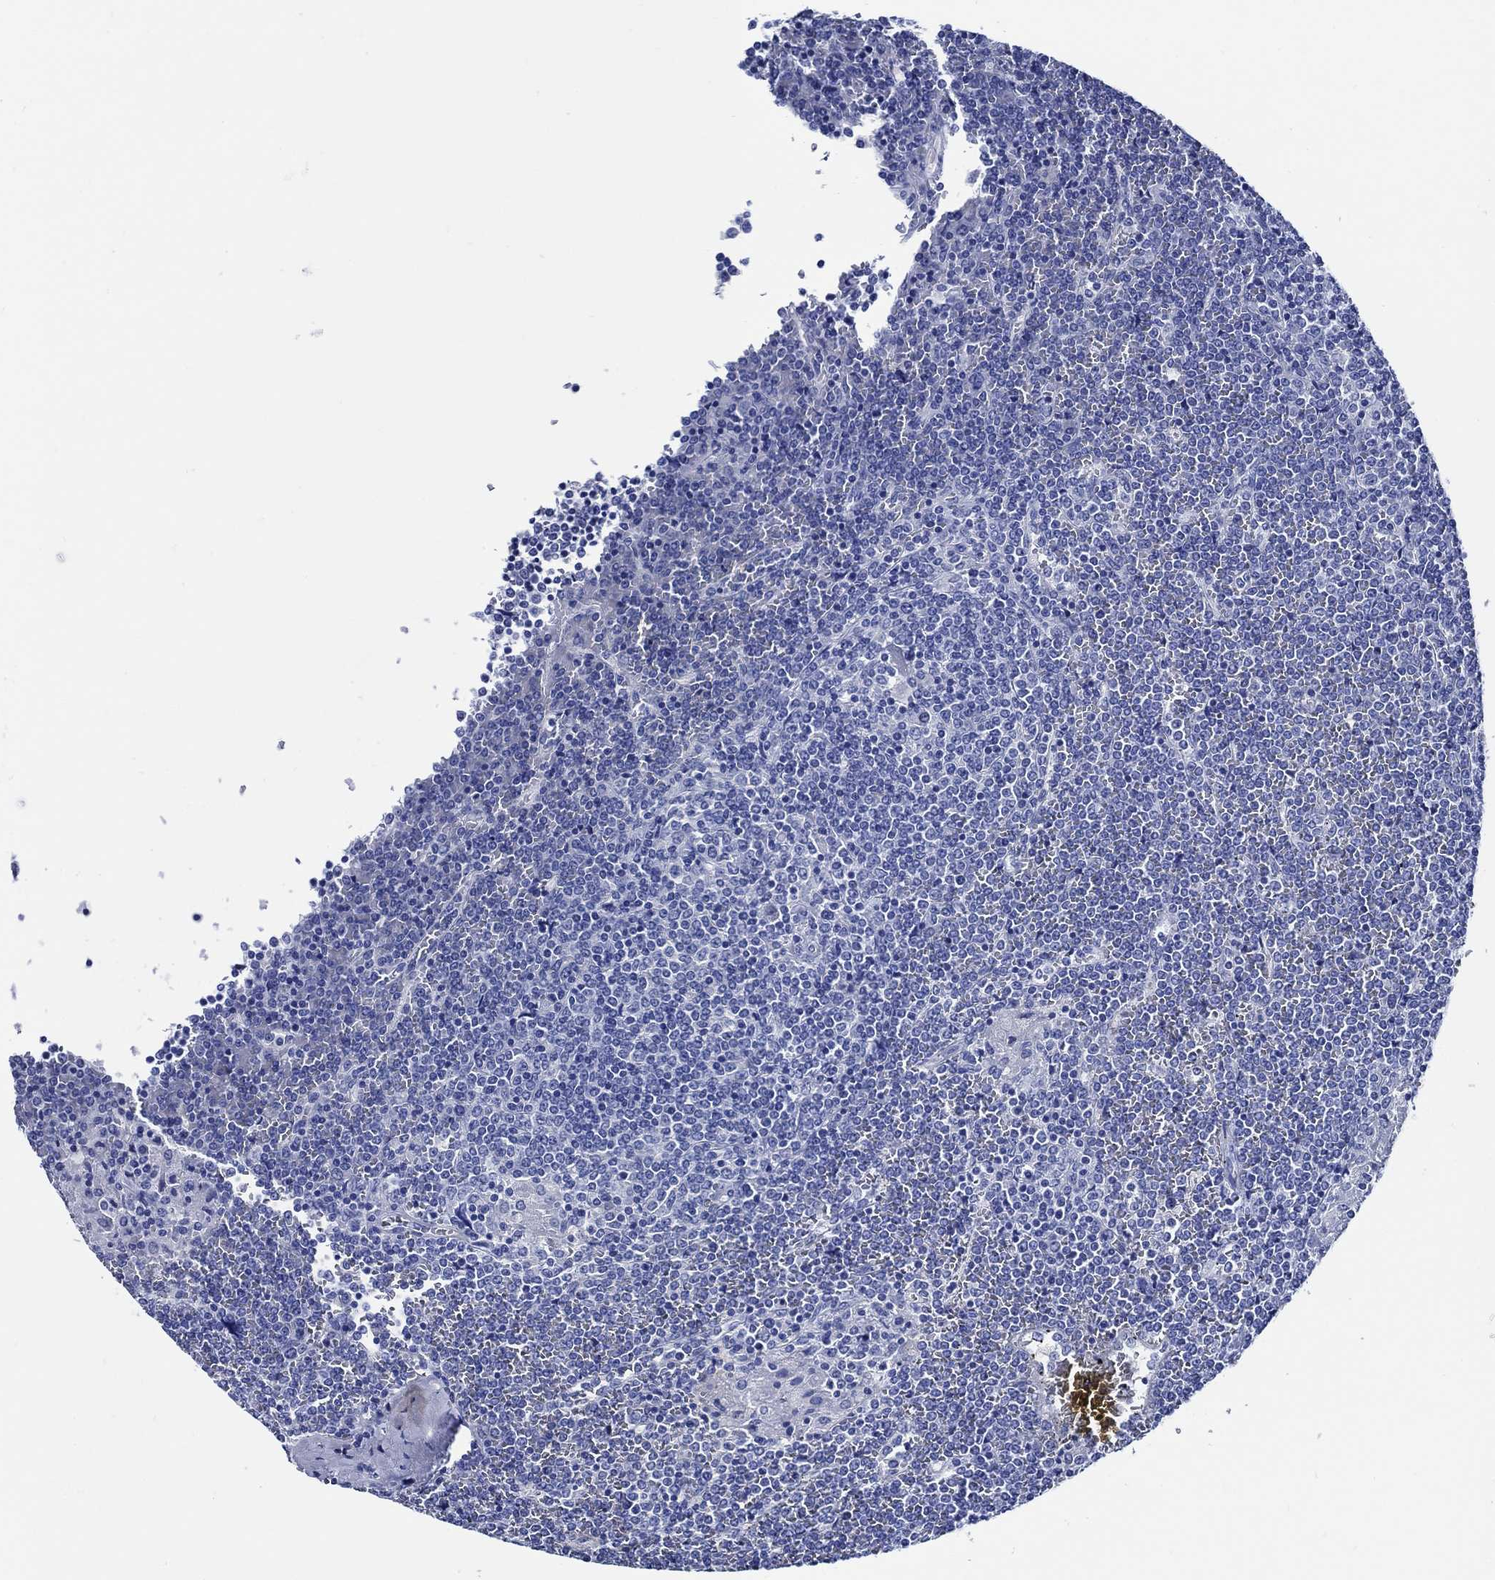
{"staining": {"intensity": "negative", "quantity": "none", "location": "none"}, "tissue": "lymphoma", "cell_type": "Tumor cells", "image_type": "cancer", "snomed": [{"axis": "morphology", "description": "Malignant lymphoma, non-Hodgkin's type, Low grade"}, {"axis": "topography", "description": "Spleen"}], "caption": "There is no significant expression in tumor cells of lymphoma.", "gene": "WDR62", "patient": {"sex": "female", "age": 19}}